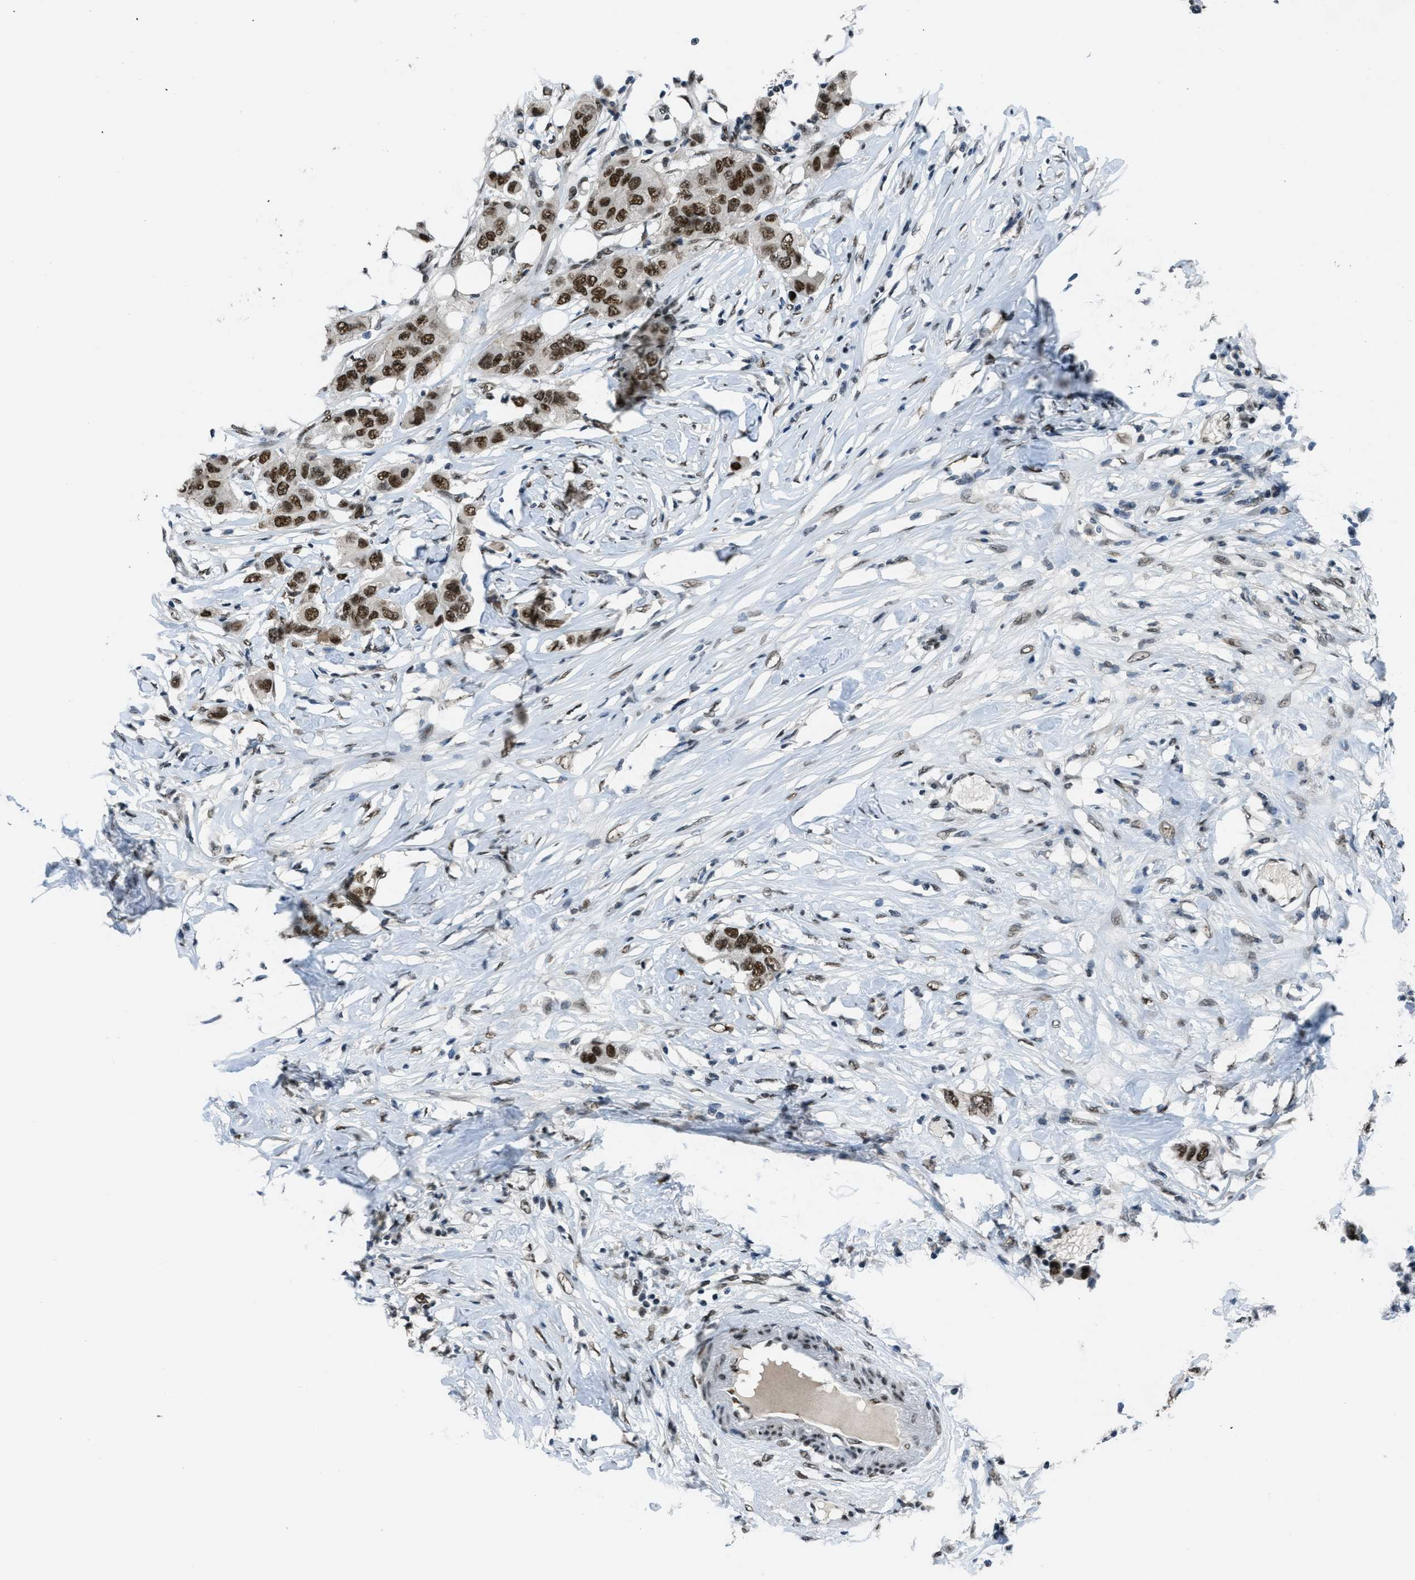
{"staining": {"intensity": "strong", "quantity": ">75%", "location": "nuclear"}, "tissue": "breast cancer", "cell_type": "Tumor cells", "image_type": "cancer", "snomed": [{"axis": "morphology", "description": "Duct carcinoma"}, {"axis": "topography", "description": "Breast"}], "caption": "Protein expression analysis of human breast intraductal carcinoma reveals strong nuclear expression in about >75% of tumor cells. Using DAB (3,3'-diaminobenzidine) (brown) and hematoxylin (blue) stains, captured at high magnification using brightfield microscopy.", "gene": "GATAD2B", "patient": {"sex": "female", "age": 50}}